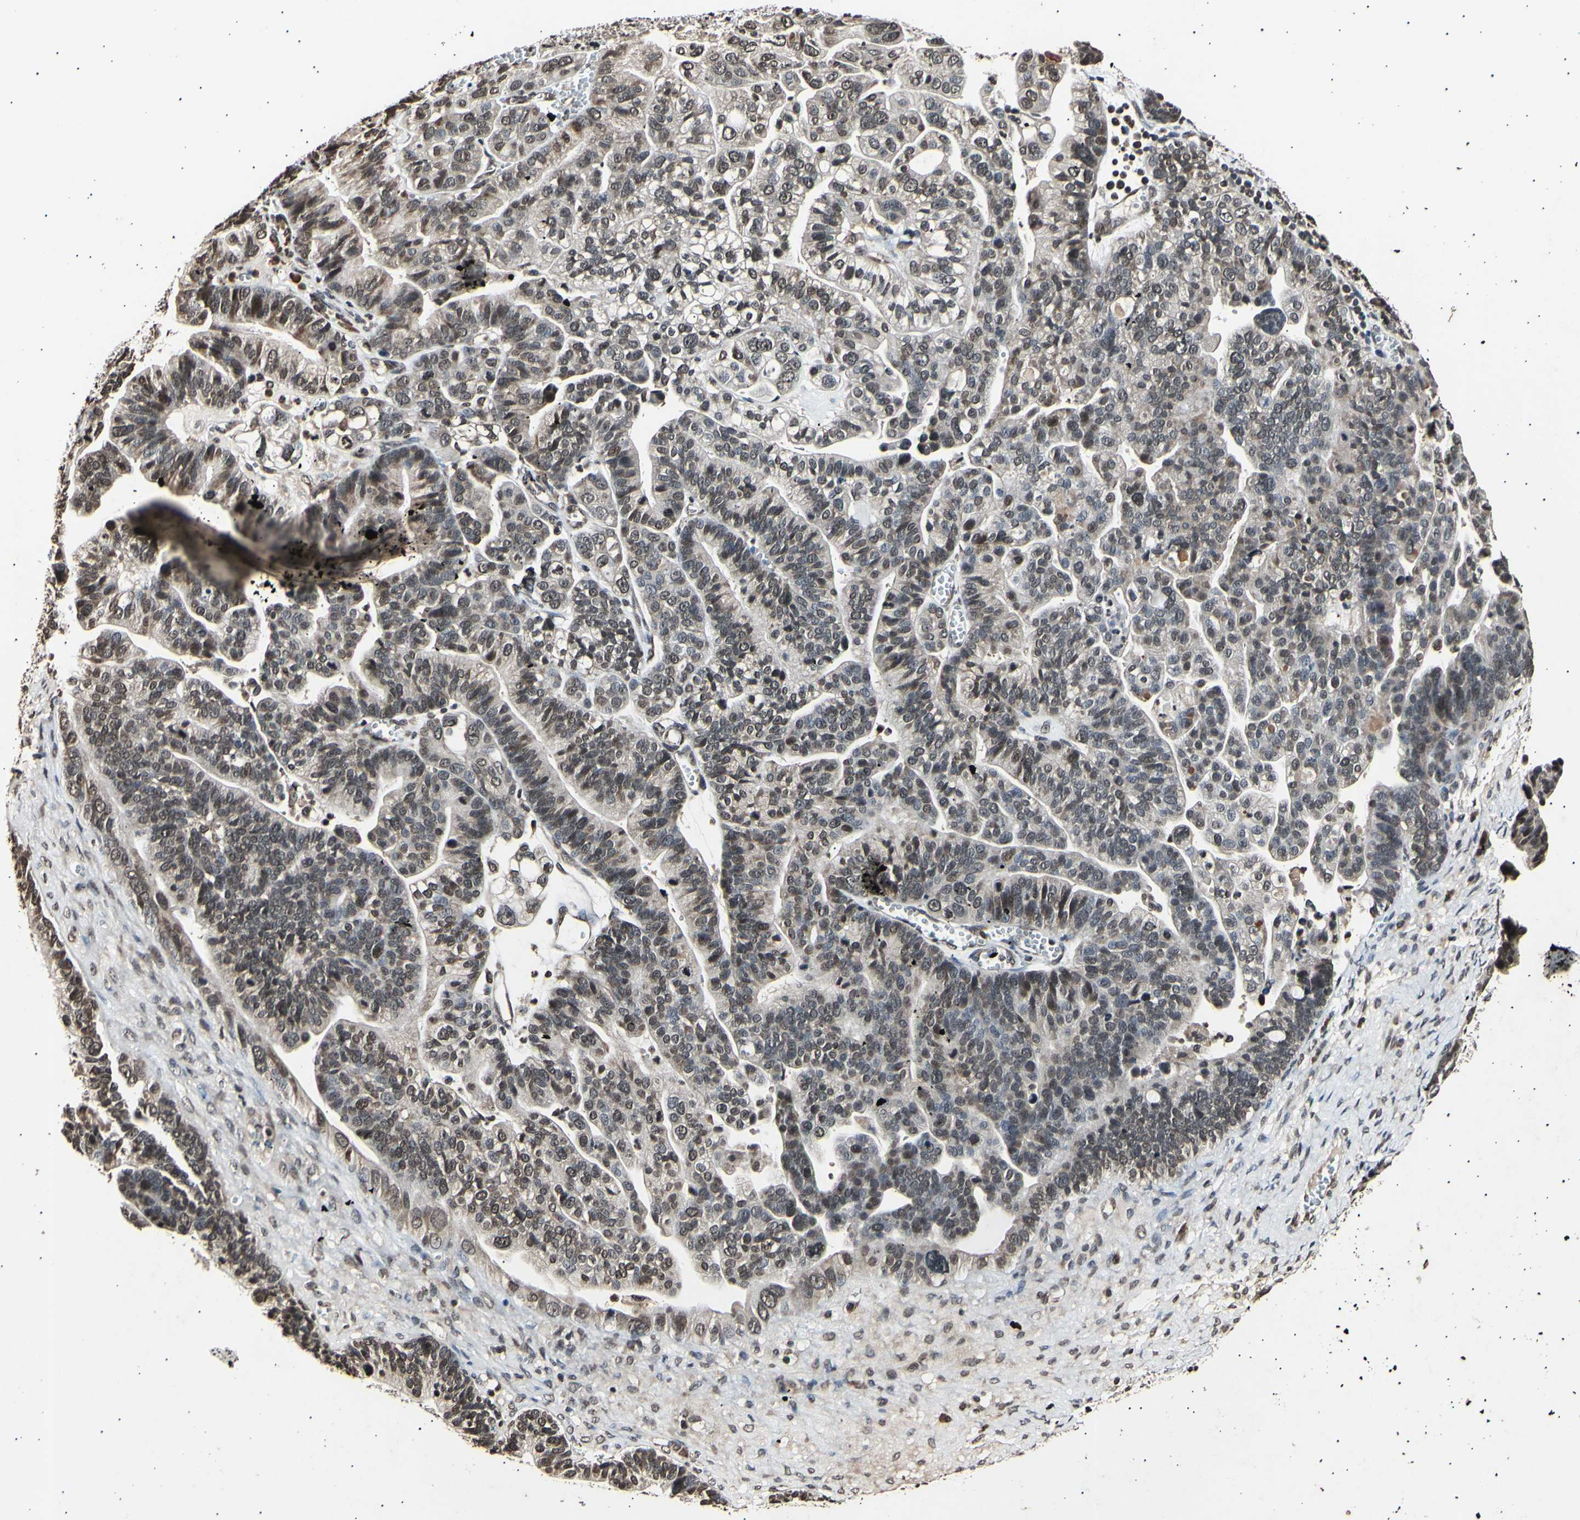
{"staining": {"intensity": "weak", "quantity": "25%-75%", "location": "cytoplasmic/membranous,nuclear"}, "tissue": "ovarian cancer", "cell_type": "Tumor cells", "image_type": "cancer", "snomed": [{"axis": "morphology", "description": "Cystadenocarcinoma, serous, NOS"}, {"axis": "topography", "description": "Ovary"}], "caption": "Immunohistochemical staining of human ovarian cancer displays weak cytoplasmic/membranous and nuclear protein expression in approximately 25%-75% of tumor cells.", "gene": "ANAPC7", "patient": {"sex": "female", "age": 56}}